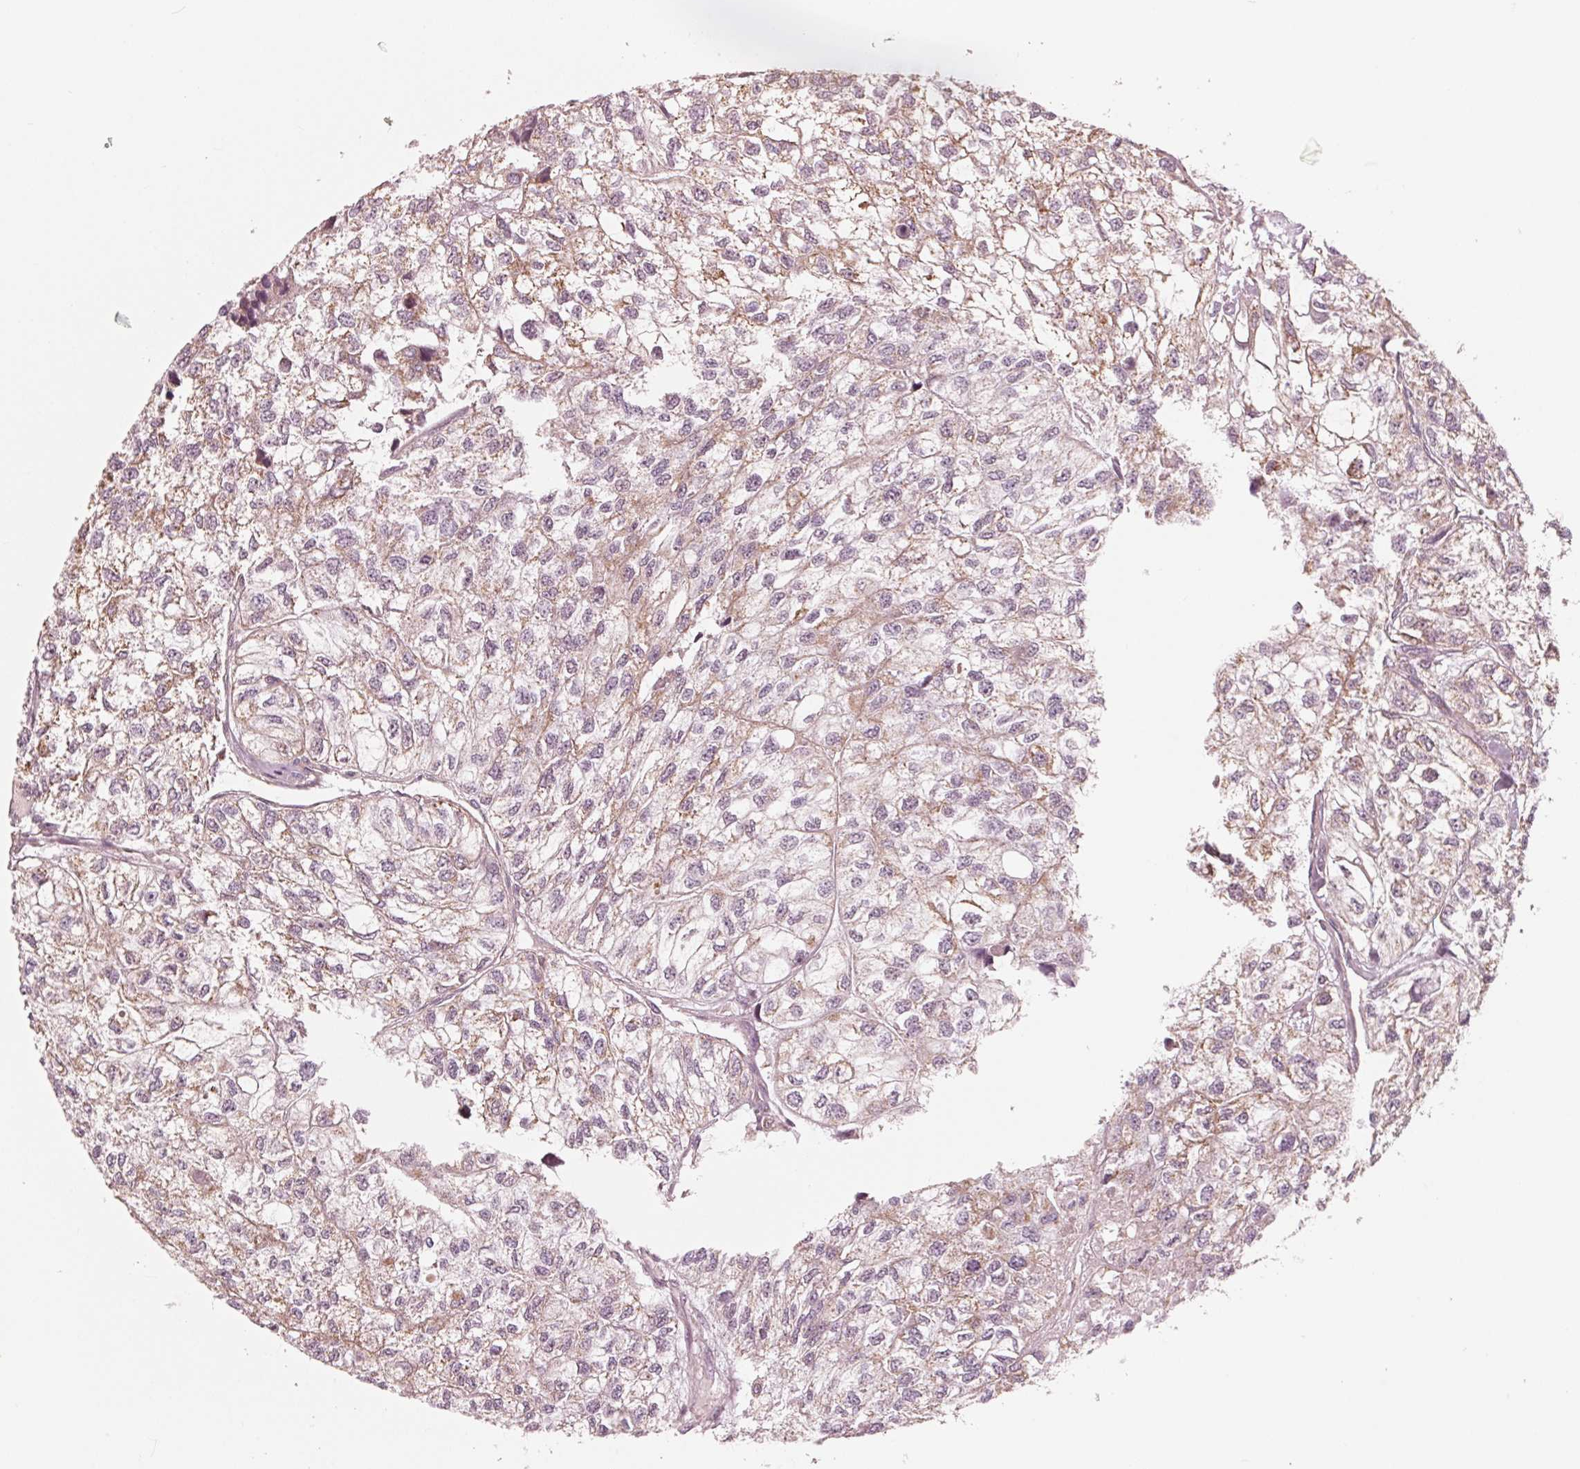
{"staining": {"intensity": "moderate", "quantity": "25%-75%", "location": "cytoplasmic/membranous"}, "tissue": "renal cancer", "cell_type": "Tumor cells", "image_type": "cancer", "snomed": [{"axis": "morphology", "description": "Adenocarcinoma, NOS"}, {"axis": "topography", "description": "Kidney"}], "caption": "Immunohistochemical staining of human renal adenocarcinoma demonstrates medium levels of moderate cytoplasmic/membranous protein expression in approximately 25%-75% of tumor cells.", "gene": "DCAF4L2", "patient": {"sex": "male", "age": 56}}